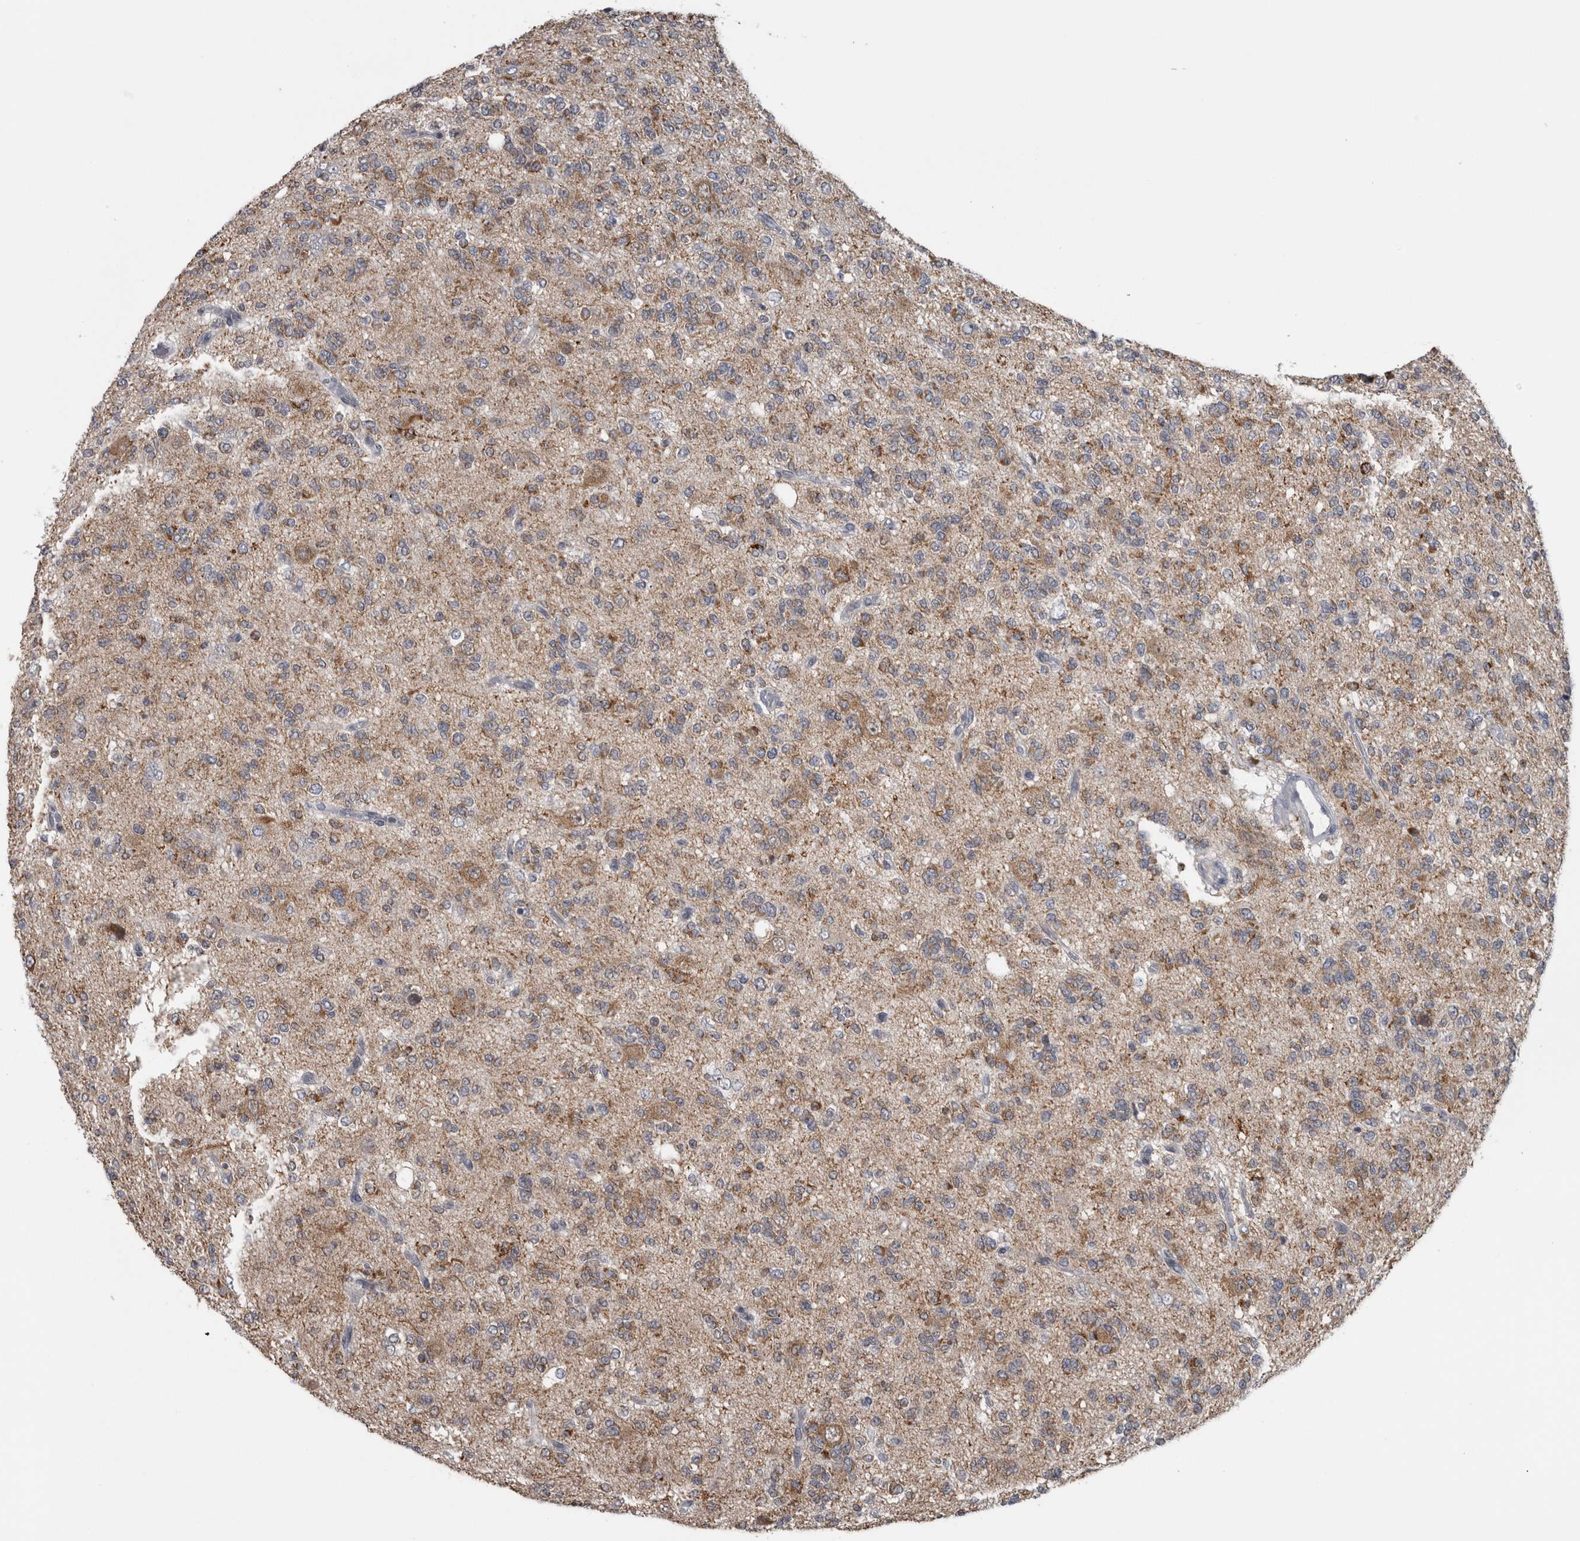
{"staining": {"intensity": "moderate", "quantity": "25%-75%", "location": "cytoplasmic/membranous"}, "tissue": "glioma", "cell_type": "Tumor cells", "image_type": "cancer", "snomed": [{"axis": "morphology", "description": "Glioma, malignant, Low grade"}, {"axis": "topography", "description": "Brain"}], "caption": "Tumor cells exhibit medium levels of moderate cytoplasmic/membranous positivity in about 25%-75% of cells in human low-grade glioma (malignant).", "gene": "OR2K2", "patient": {"sex": "male", "age": 38}}